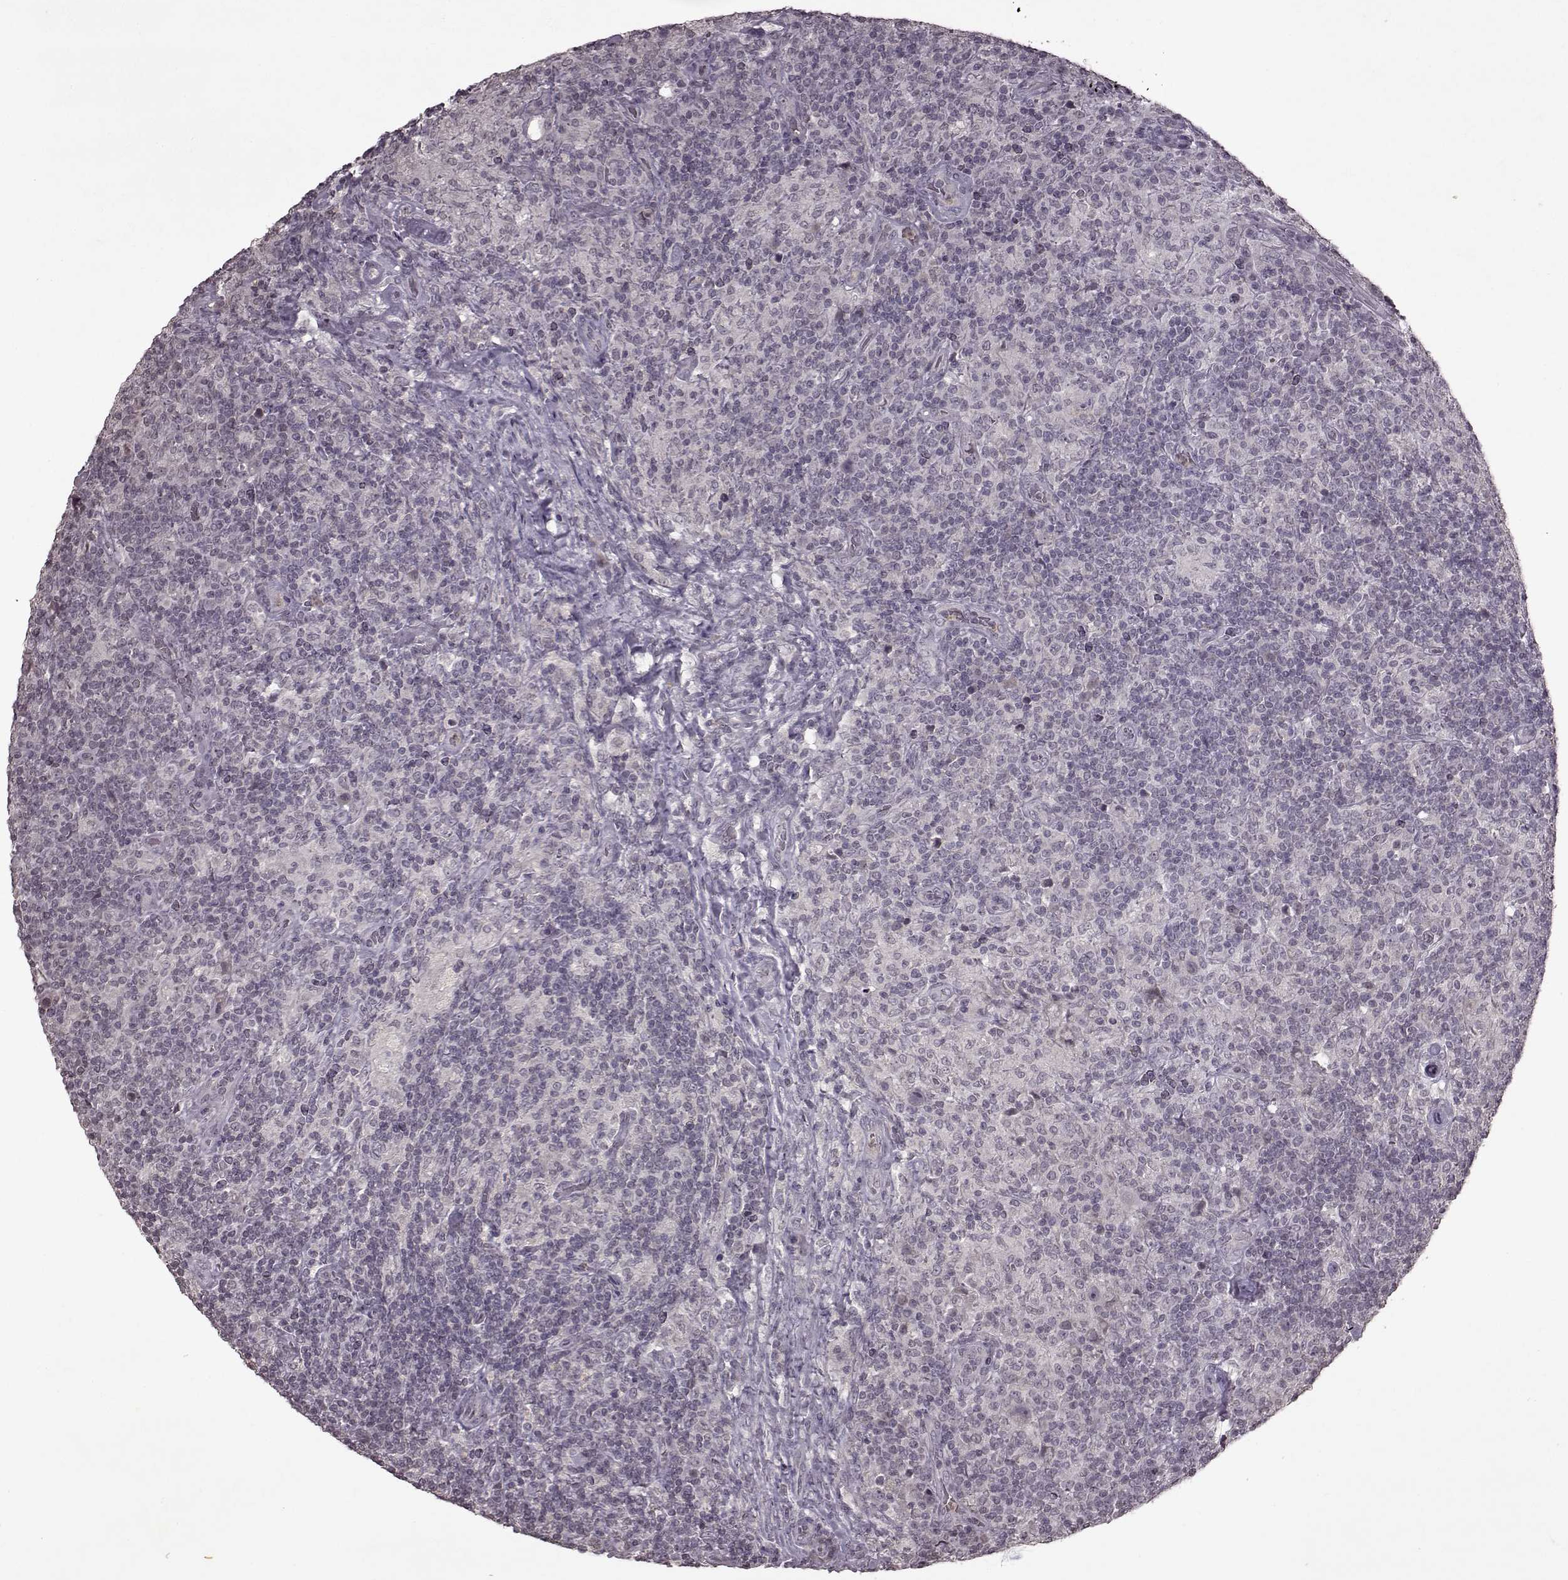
{"staining": {"intensity": "negative", "quantity": "none", "location": "none"}, "tissue": "lymphoma", "cell_type": "Tumor cells", "image_type": "cancer", "snomed": [{"axis": "morphology", "description": "Hodgkin's disease, NOS"}, {"axis": "topography", "description": "Lymph node"}], "caption": "Hodgkin's disease stained for a protein using IHC reveals no staining tumor cells.", "gene": "LHB", "patient": {"sex": "male", "age": 70}}